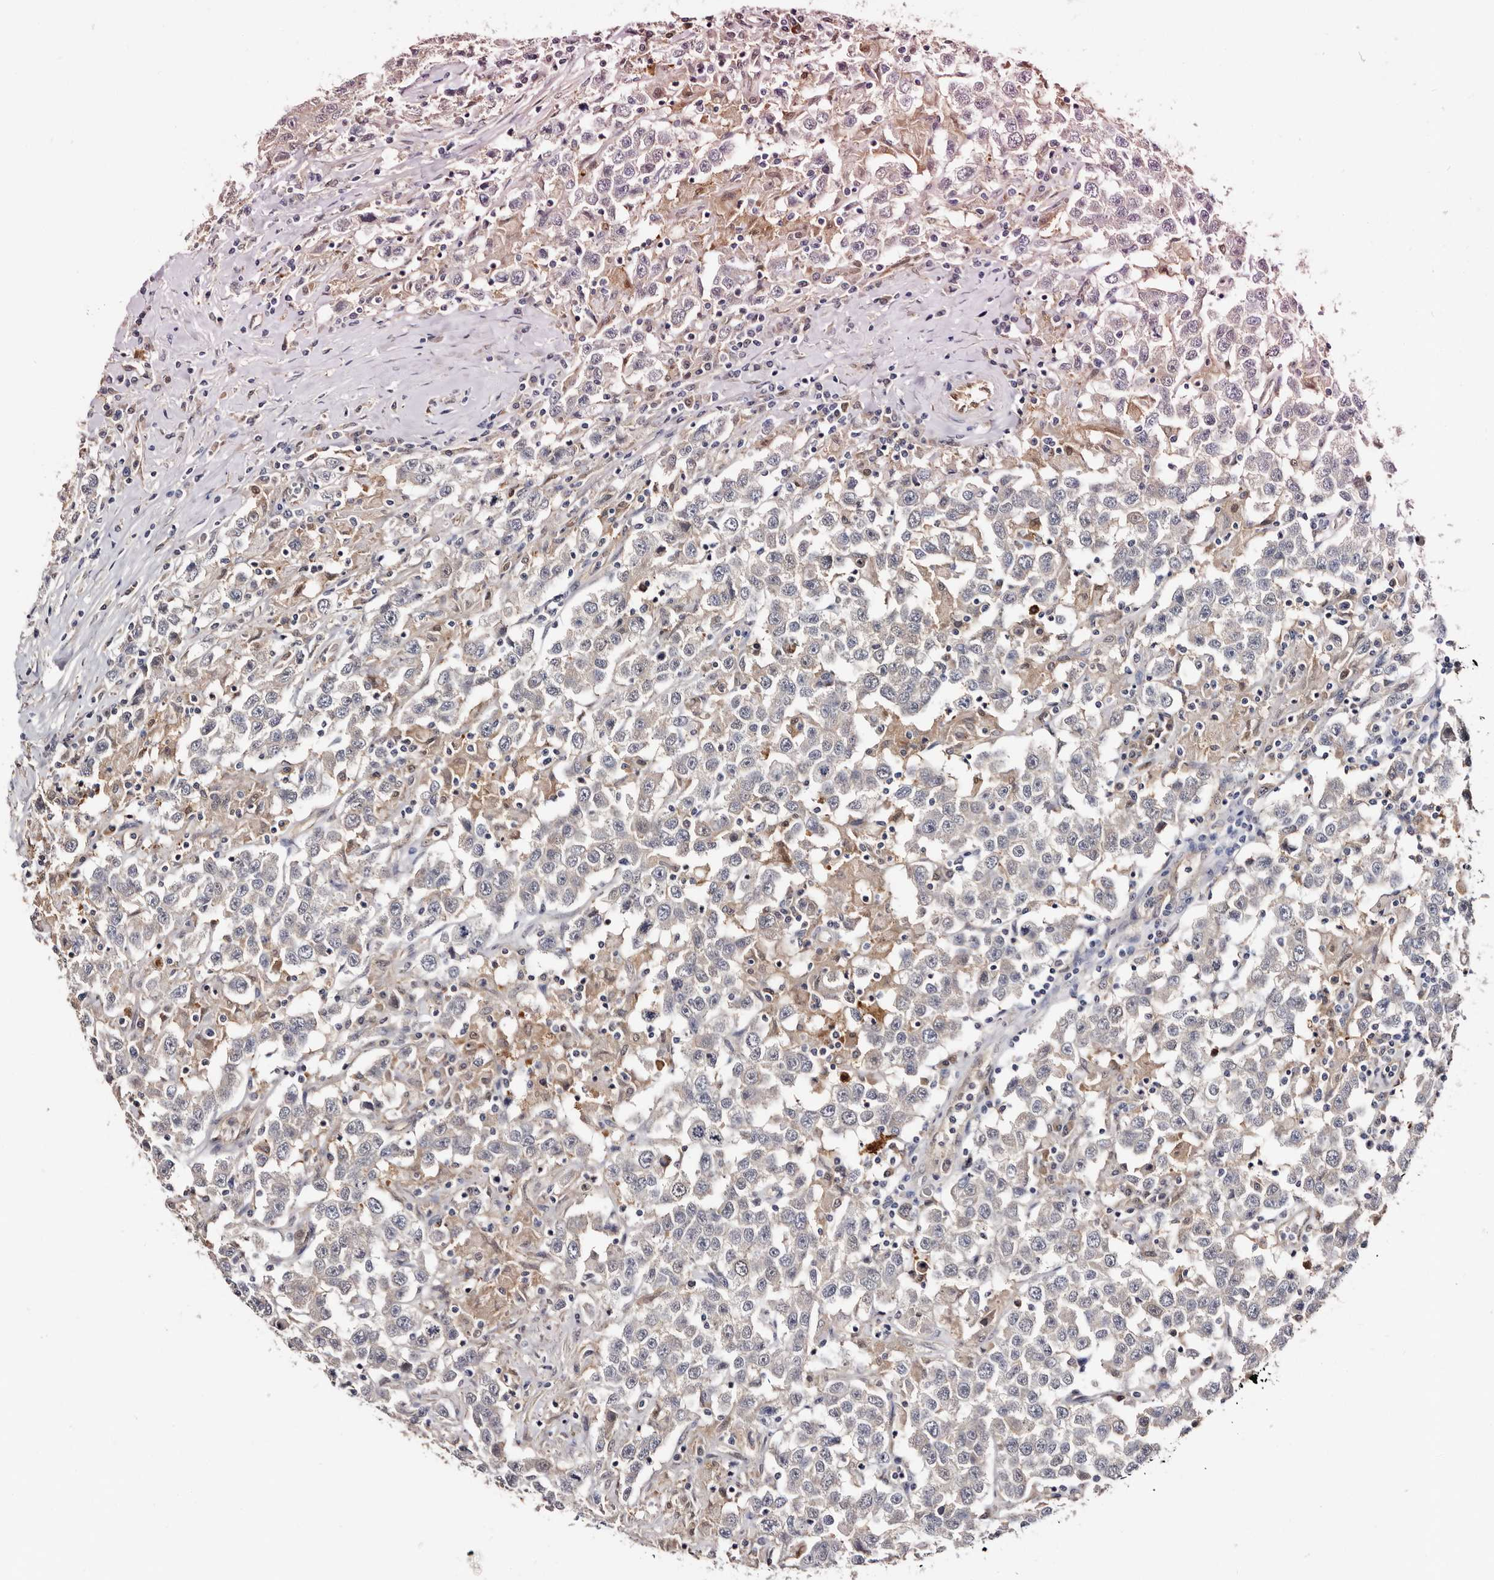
{"staining": {"intensity": "negative", "quantity": "none", "location": "none"}, "tissue": "testis cancer", "cell_type": "Tumor cells", "image_type": "cancer", "snomed": [{"axis": "morphology", "description": "Seminoma, NOS"}, {"axis": "topography", "description": "Testis"}], "caption": "Immunohistochemistry of testis cancer (seminoma) reveals no staining in tumor cells. Nuclei are stained in blue.", "gene": "TP53I3", "patient": {"sex": "male", "age": 41}}